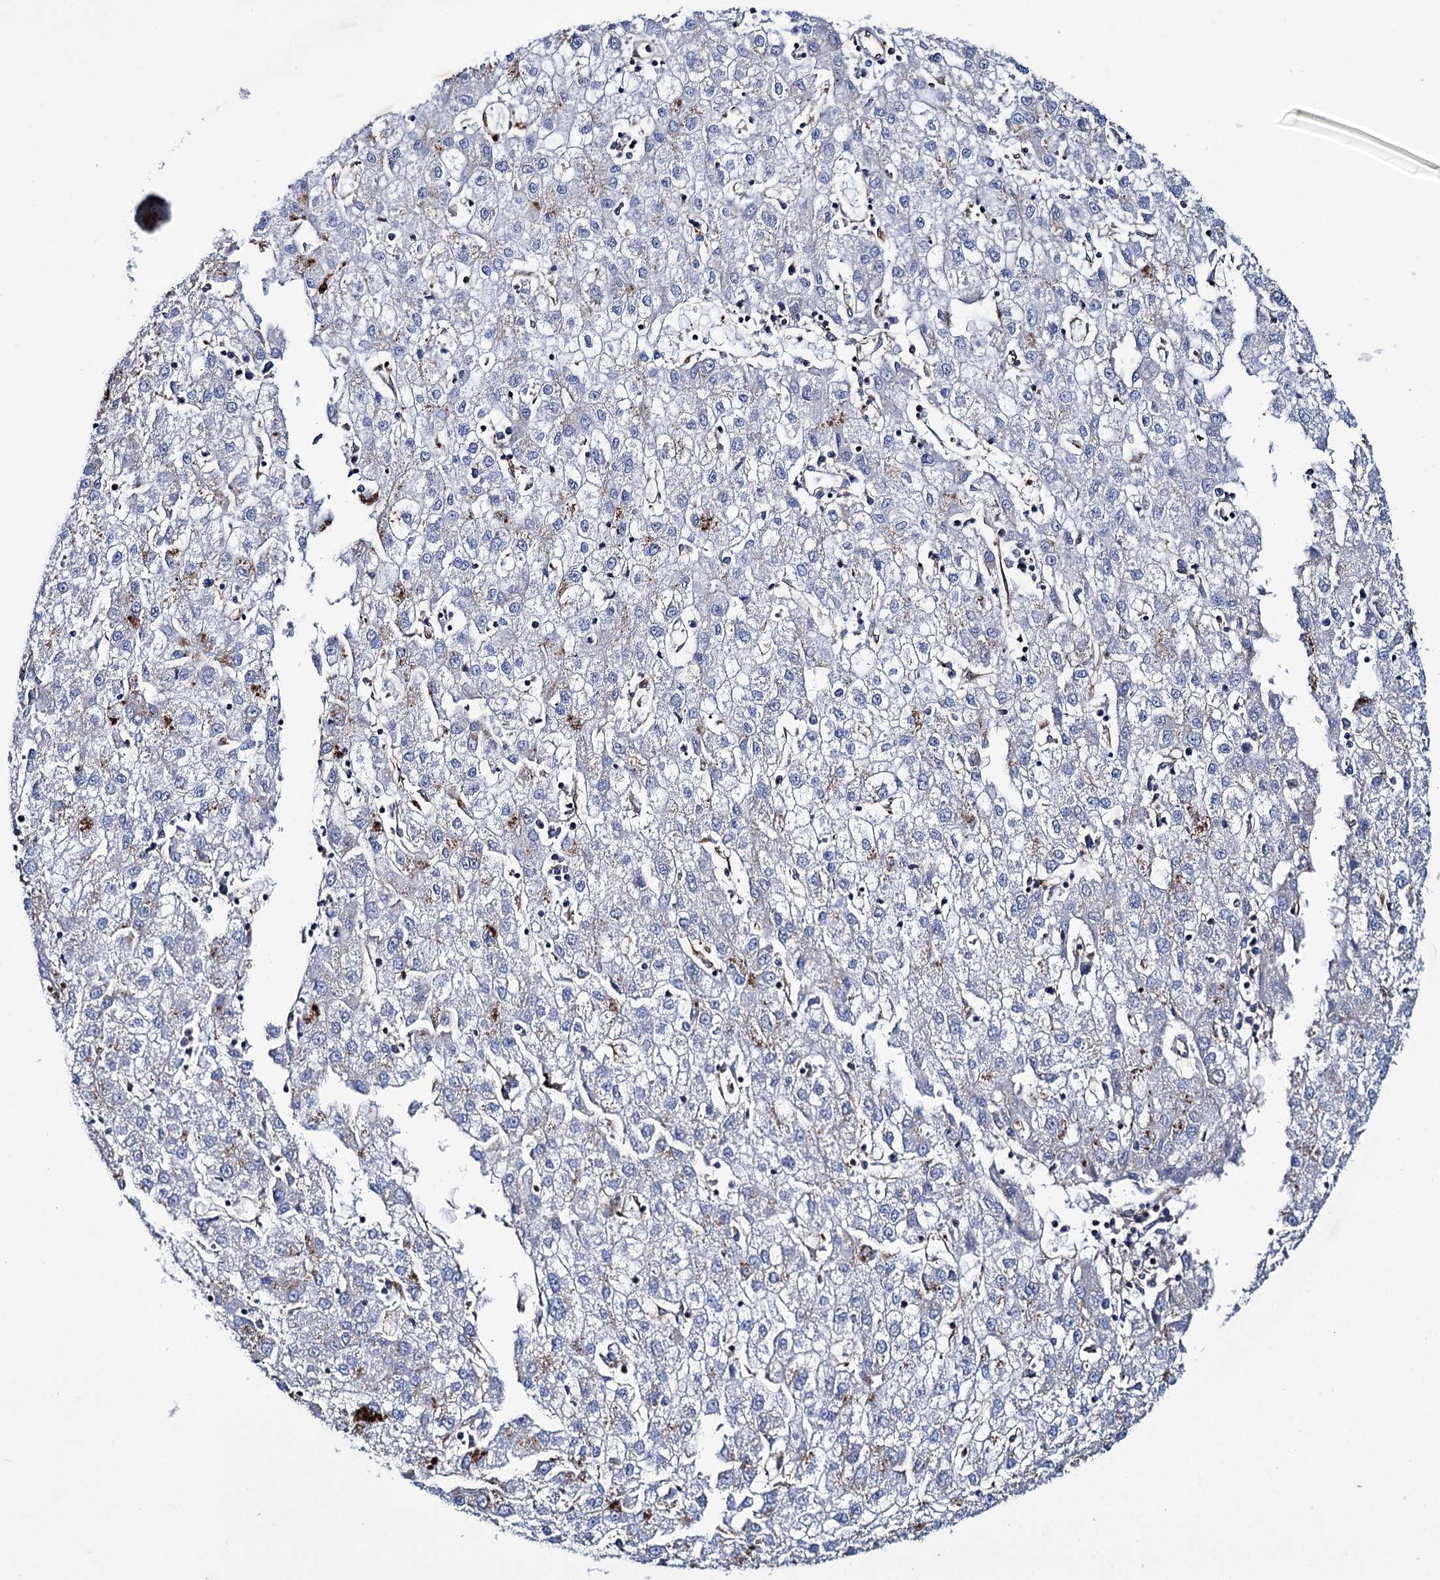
{"staining": {"intensity": "negative", "quantity": "none", "location": "none"}, "tissue": "liver cancer", "cell_type": "Tumor cells", "image_type": "cancer", "snomed": [{"axis": "morphology", "description": "Carcinoma, Hepatocellular, NOS"}, {"axis": "topography", "description": "Liver"}], "caption": "Liver hepatocellular carcinoma was stained to show a protein in brown. There is no significant expression in tumor cells.", "gene": "SCPEP1", "patient": {"sex": "male", "age": 72}}